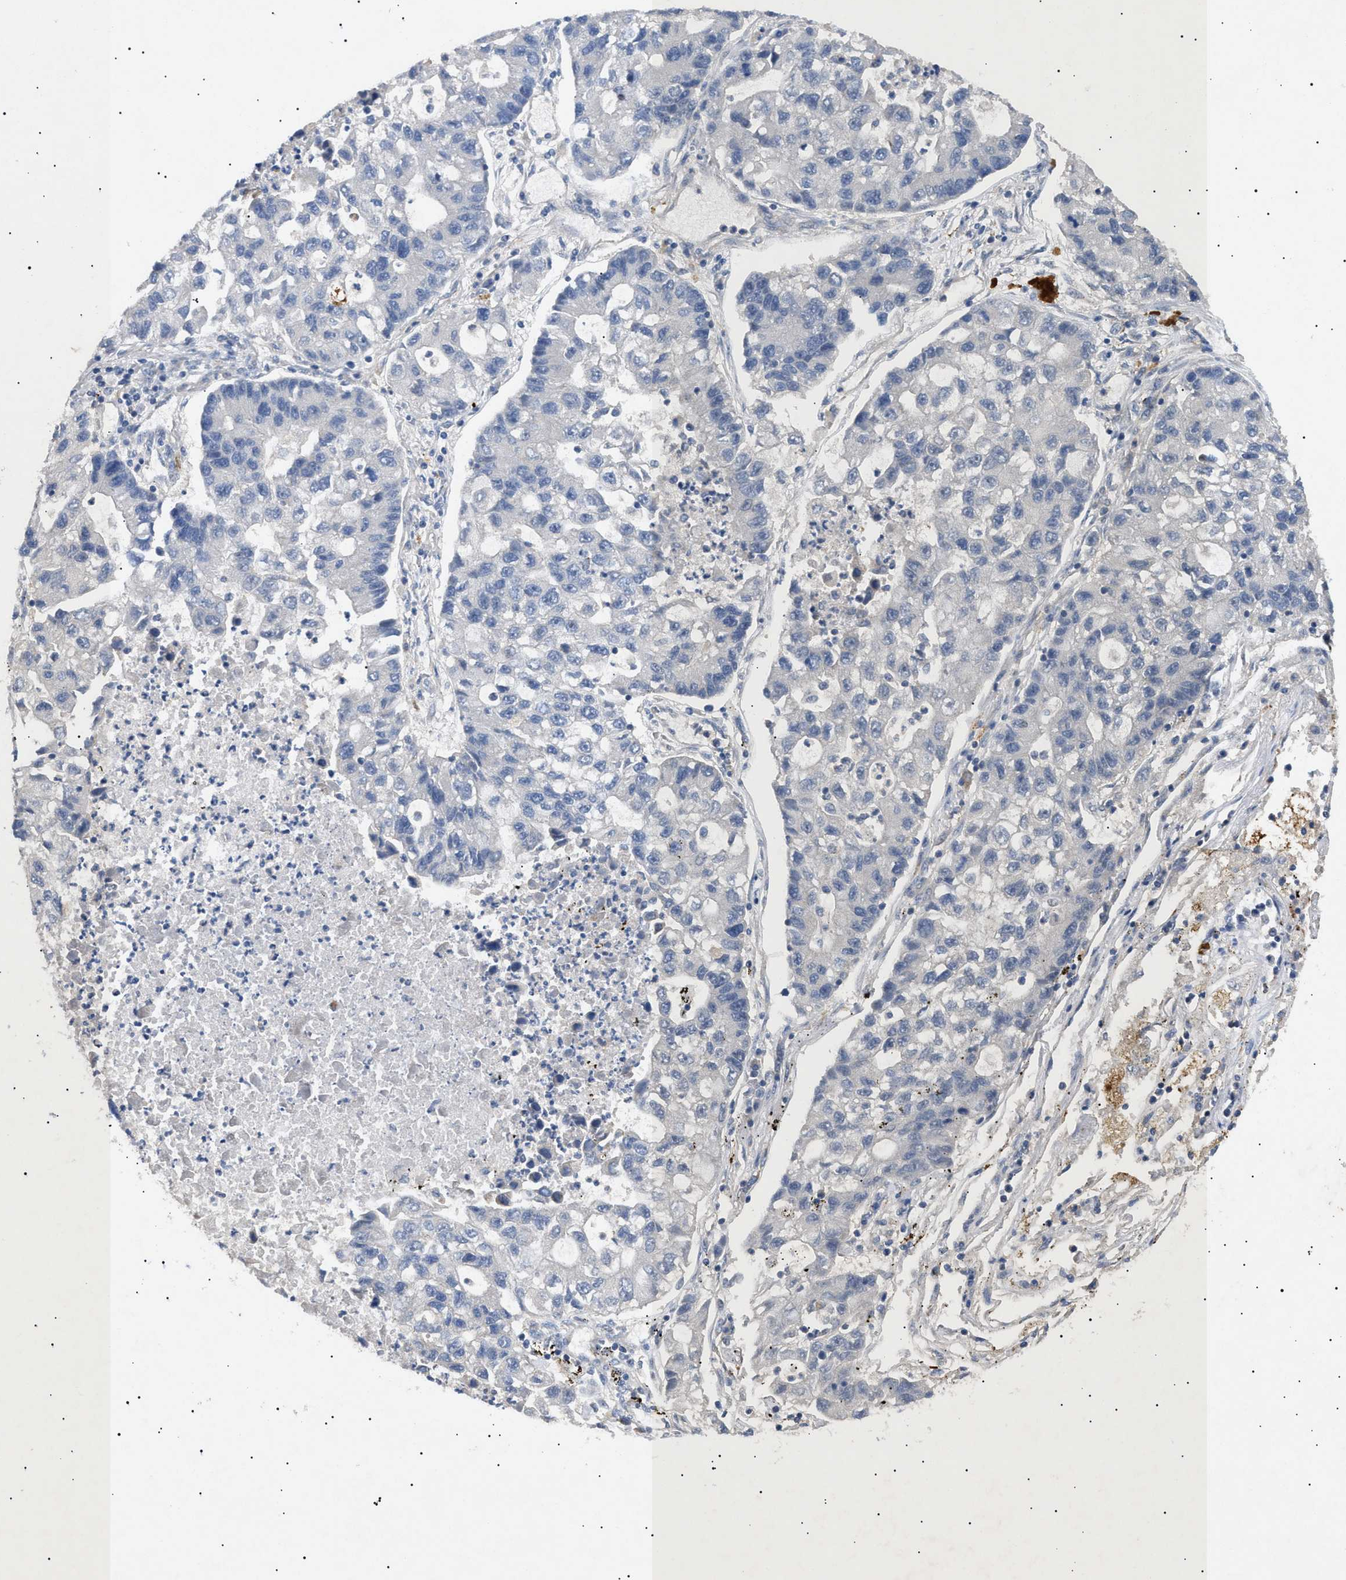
{"staining": {"intensity": "negative", "quantity": "none", "location": "none"}, "tissue": "lung cancer", "cell_type": "Tumor cells", "image_type": "cancer", "snomed": [{"axis": "morphology", "description": "Adenocarcinoma, NOS"}, {"axis": "topography", "description": "Lung"}], "caption": "This image is of lung cancer (adenocarcinoma) stained with immunohistochemistry (IHC) to label a protein in brown with the nuclei are counter-stained blue. There is no staining in tumor cells.", "gene": "SIRT5", "patient": {"sex": "female", "age": 51}}